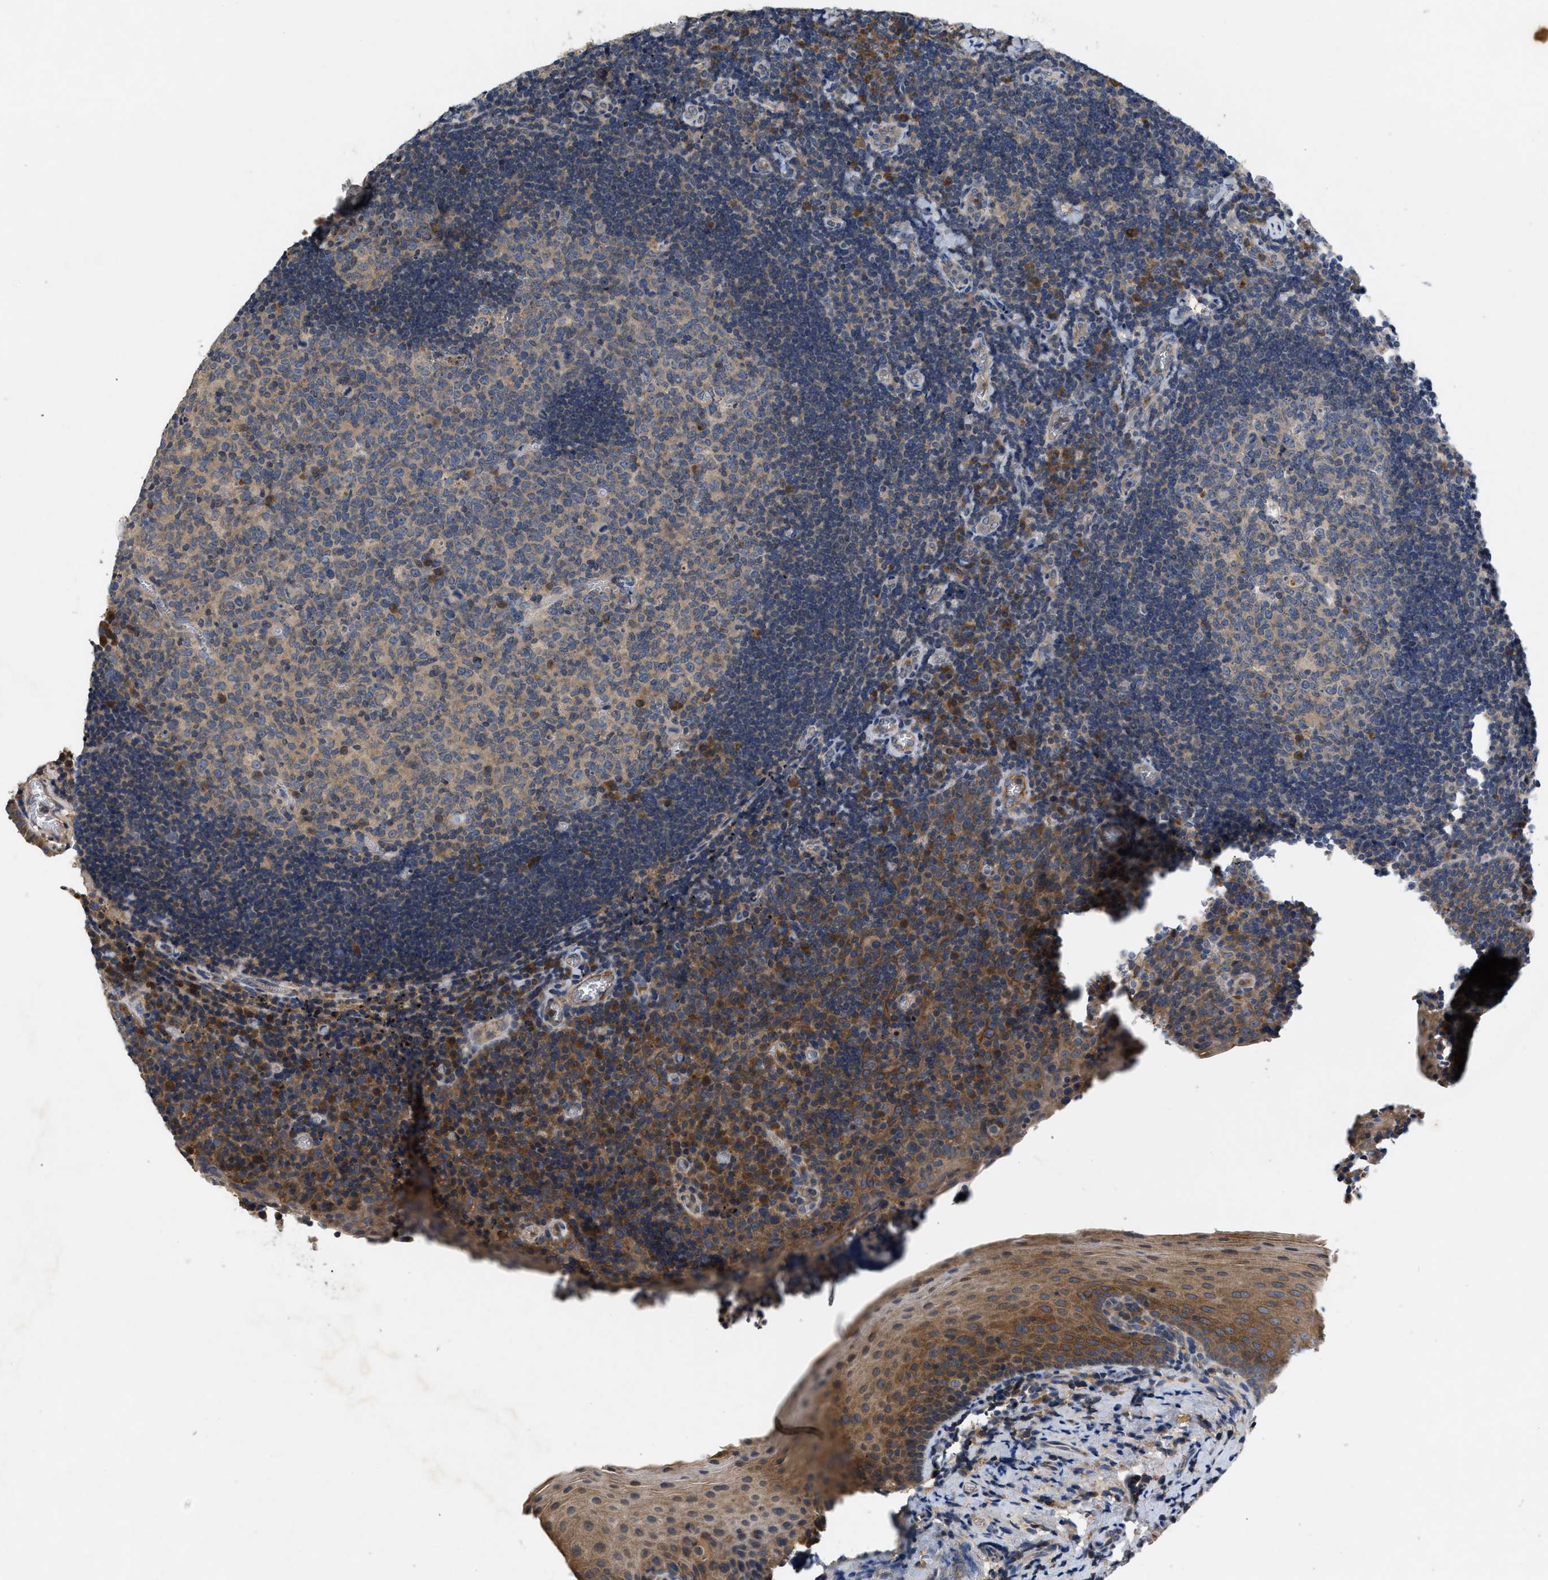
{"staining": {"intensity": "moderate", "quantity": "<25%", "location": "cytoplasmic/membranous"}, "tissue": "tonsil", "cell_type": "Germinal center cells", "image_type": "normal", "snomed": [{"axis": "morphology", "description": "Normal tissue, NOS"}, {"axis": "morphology", "description": "Inflammation, NOS"}, {"axis": "topography", "description": "Tonsil"}], "caption": "A photomicrograph showing moderate cytoplasmic/membranous expression in about <25% of germinal center cells in unremarkable tonsil, as visualized by brown immunohistochemical staining.", "gene": "VPS4A", "patient": {"sex": "female", "age": 31}}